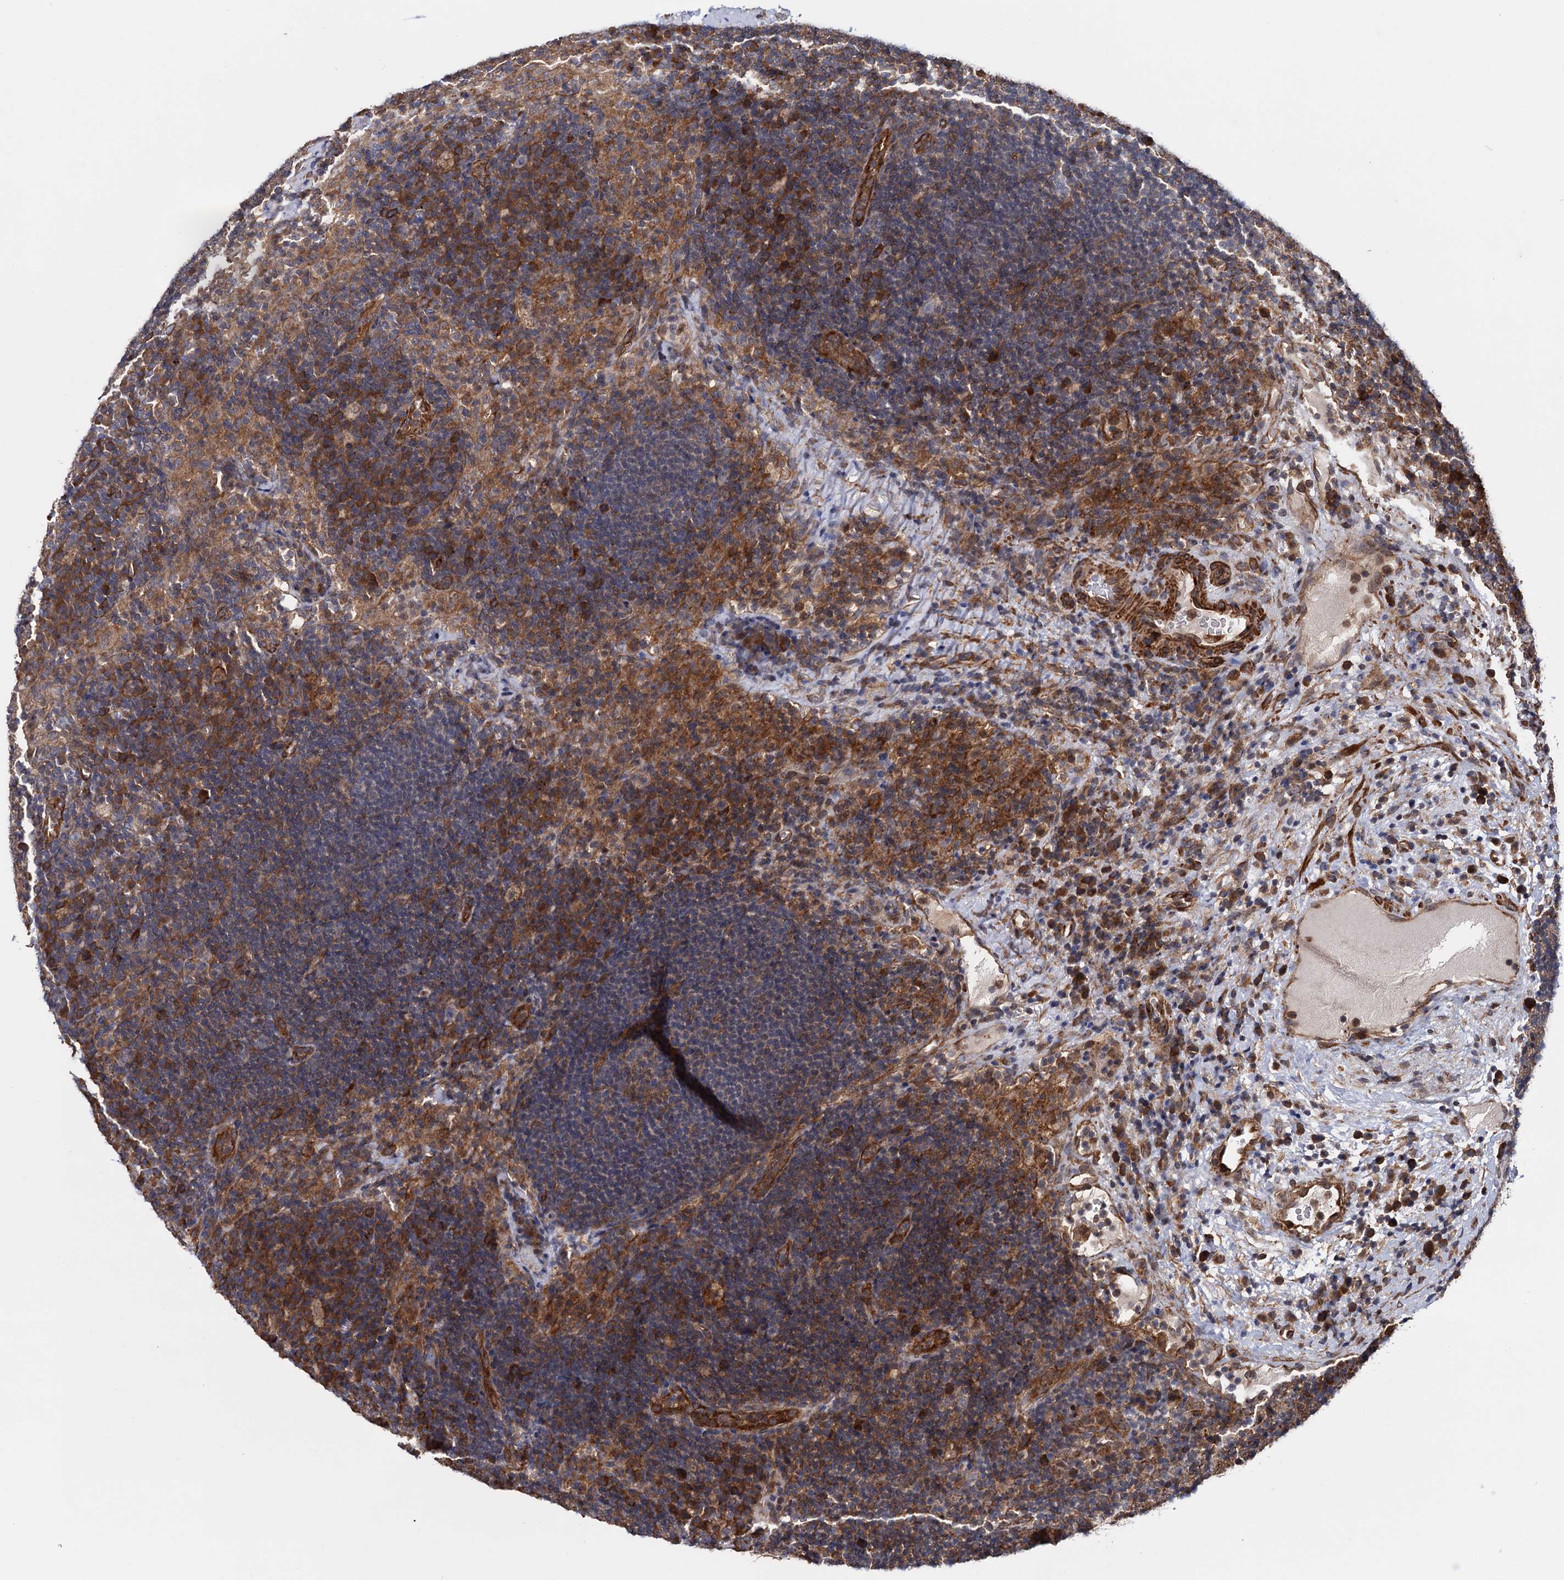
{"staining": {"intensity": "moderate", "quantity": "<25%", "location": "cytoplasmic/membranous"}, "tissue": "lymph node", "cell_type": "Germinal center cells", "image_type": "normal", "snomed": [{"axis": "morphology", "description": "Normal tissue, NOS"}, {"axis": "topography", "description": "Lymph node"}], "caption": "Immunohistochemical staining of benign human lymph node displays moderate cytoplasmic/membranous protein positivity in approximately <25% of germinal center cells. Using DAB (3,3'-diaminobenzidine) (brown) and hematoxylin (blue) stains, captured at high magnification using brightfield microscopy.", "gene": "ATP8B4", "patient": {"sex": "female", "age": 70}}